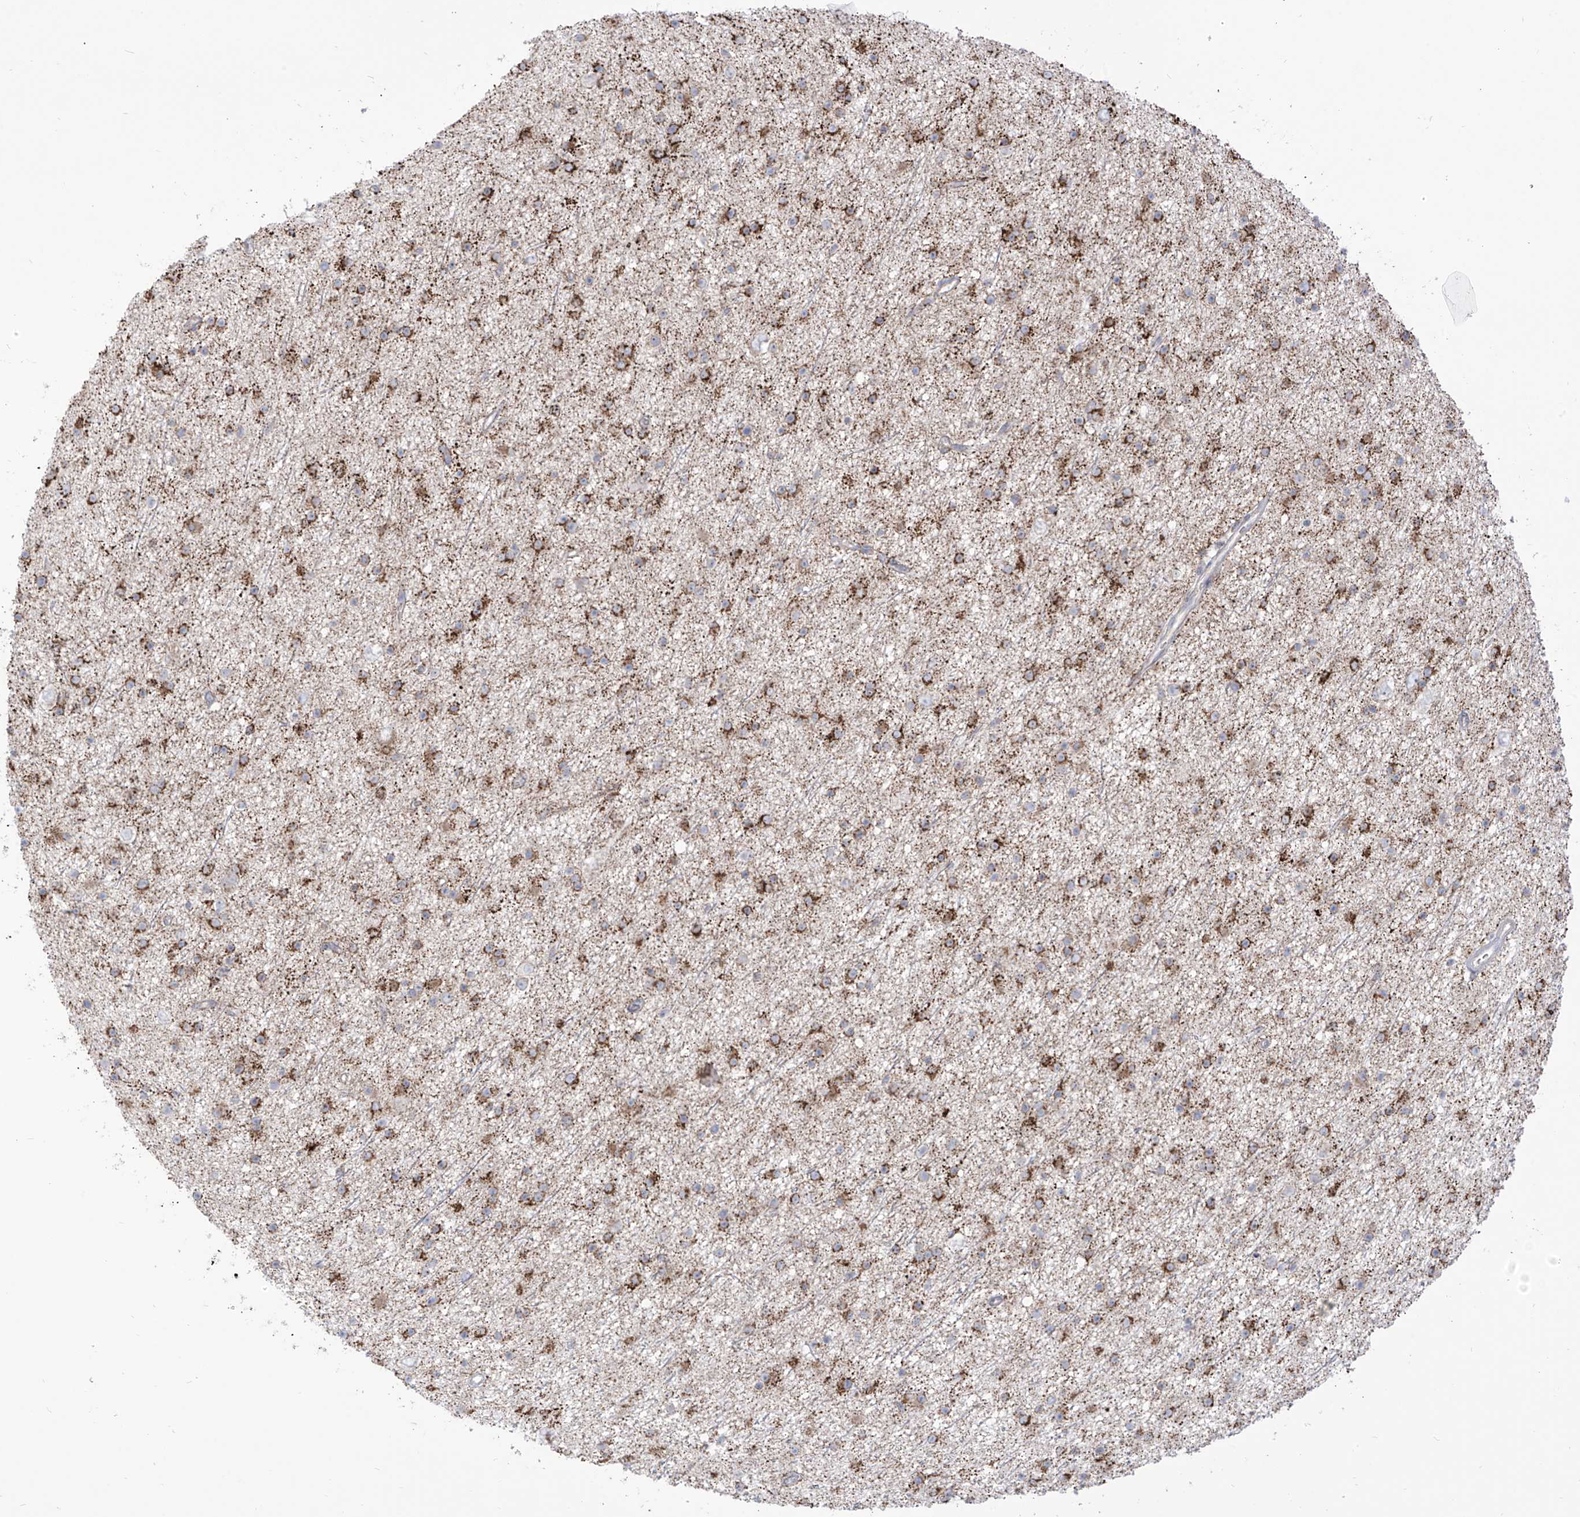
{"staining": {"intensity": "moderate", "quantity": ">75%", "location": "cytoplasmic/membranous"}, "tissue": "glioma", "cell_type": "Tumor cells", "image_type": "cancer", "snomed": [{"axis": "morphology", "description": "Glioma, malignant, Low grade"}, {"axis": "topography", "description": "Cerebral cortex"}], "caption": "This histopathology image demonstrates immunohistochemistry (IHC) staining of glioma, with medium moderate cytoplasmic/membranous staining in approximately >75% of tumor cells.", "gene": "ARHGEF40", "patient": {"sex": "female", "age": 39}}